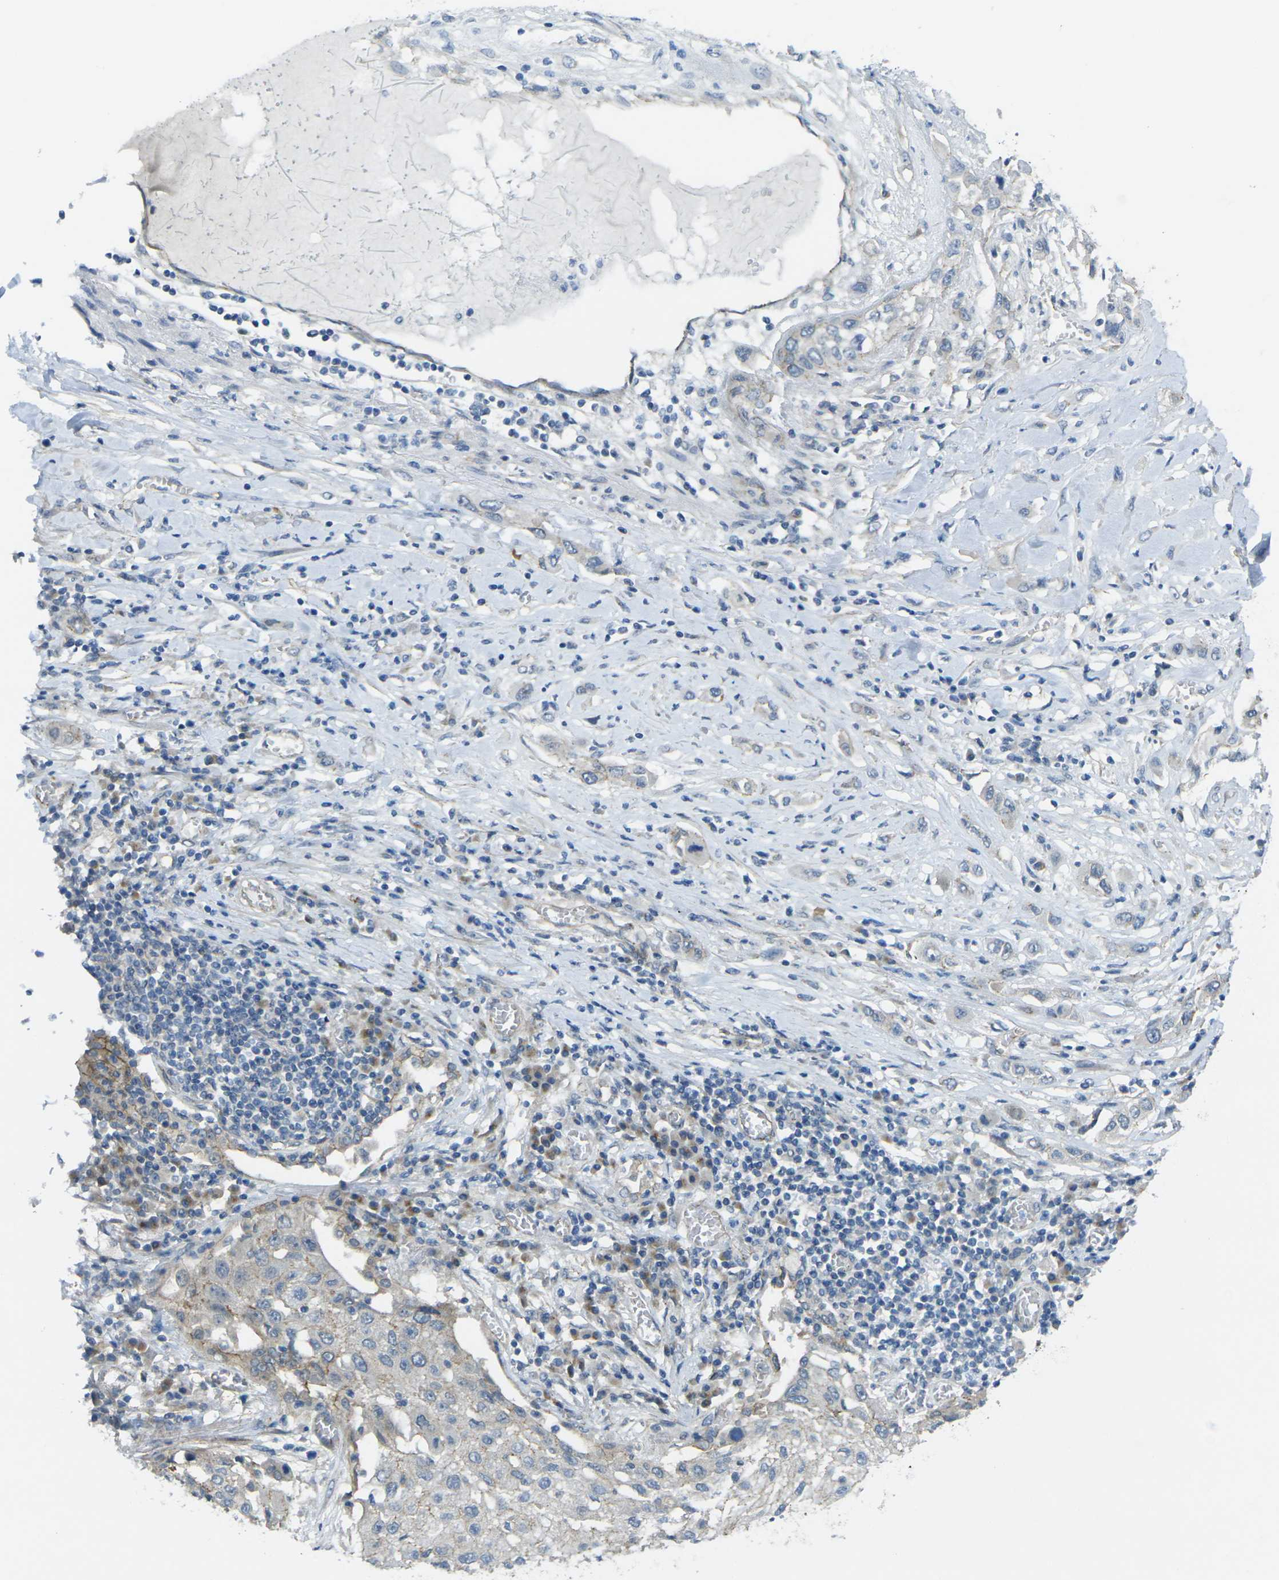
{"staining": {"intensity": "weak", "quantity": "<25%", "location": "cytoplasmic/membranous"}, "tissue": "lung cancer", "cell_type": "Tumor cells", "image_type": "cancer", "snomed": [{"axis": "morphology", "description": "Squamous cell carcinoma, NOS"}, {"axis": "topography", "description": "Lung"}], "caption": "DAB immunohistochemical staining of human squamous cell carcinoma (lung) displays no significant positivity in tumor cells.", "gene": "RHBDD1", "patient": {"sex": "male", "age": 71}}